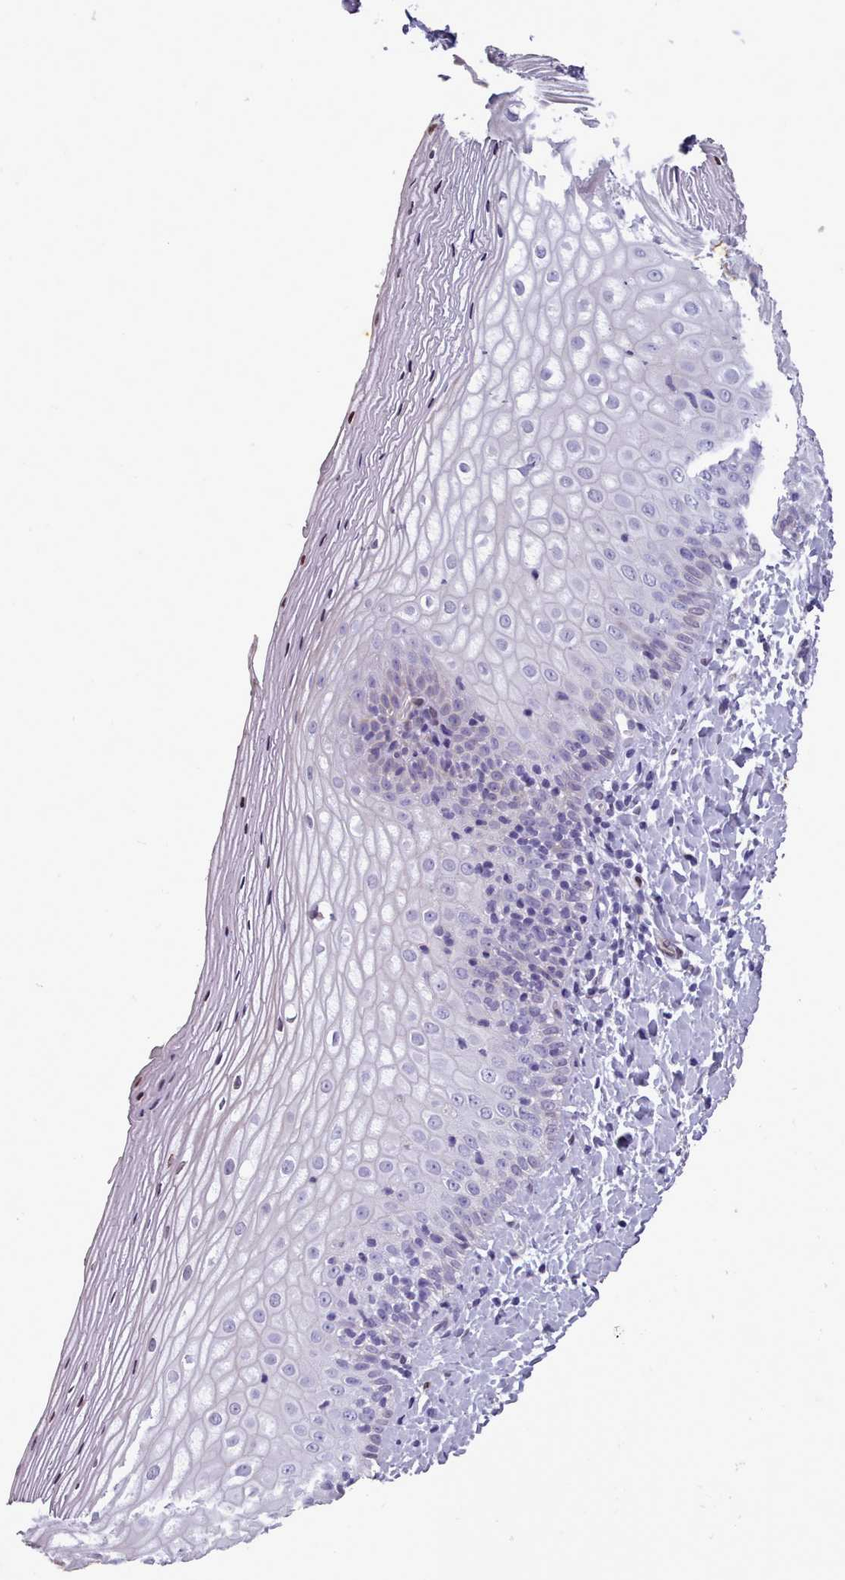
{"staining": {"intensity": "moderate", "quantity": "<25%", "location": "cytoplasmic/membranous,nuclear"}, "tissue": "vagina", "cell_type": "Squamous epithelial cells", "image_type": "normal", "snomed": [{"axis": "morphology", "description": "Normal tissue, NOS"}, {"axis": "topography", "description": "Vagina"}], "caption": "This image displays unremarkable vagina stained with immunohistochemistry to label a protein in brown. The cytoplasmic/membranous,nuclear of squamous epithelial cells show moderate positivity for the protein. Nuclei are counter-stained blue.", "gene": "KCNT2", "patient": {"sex": "female", "age": 65}}